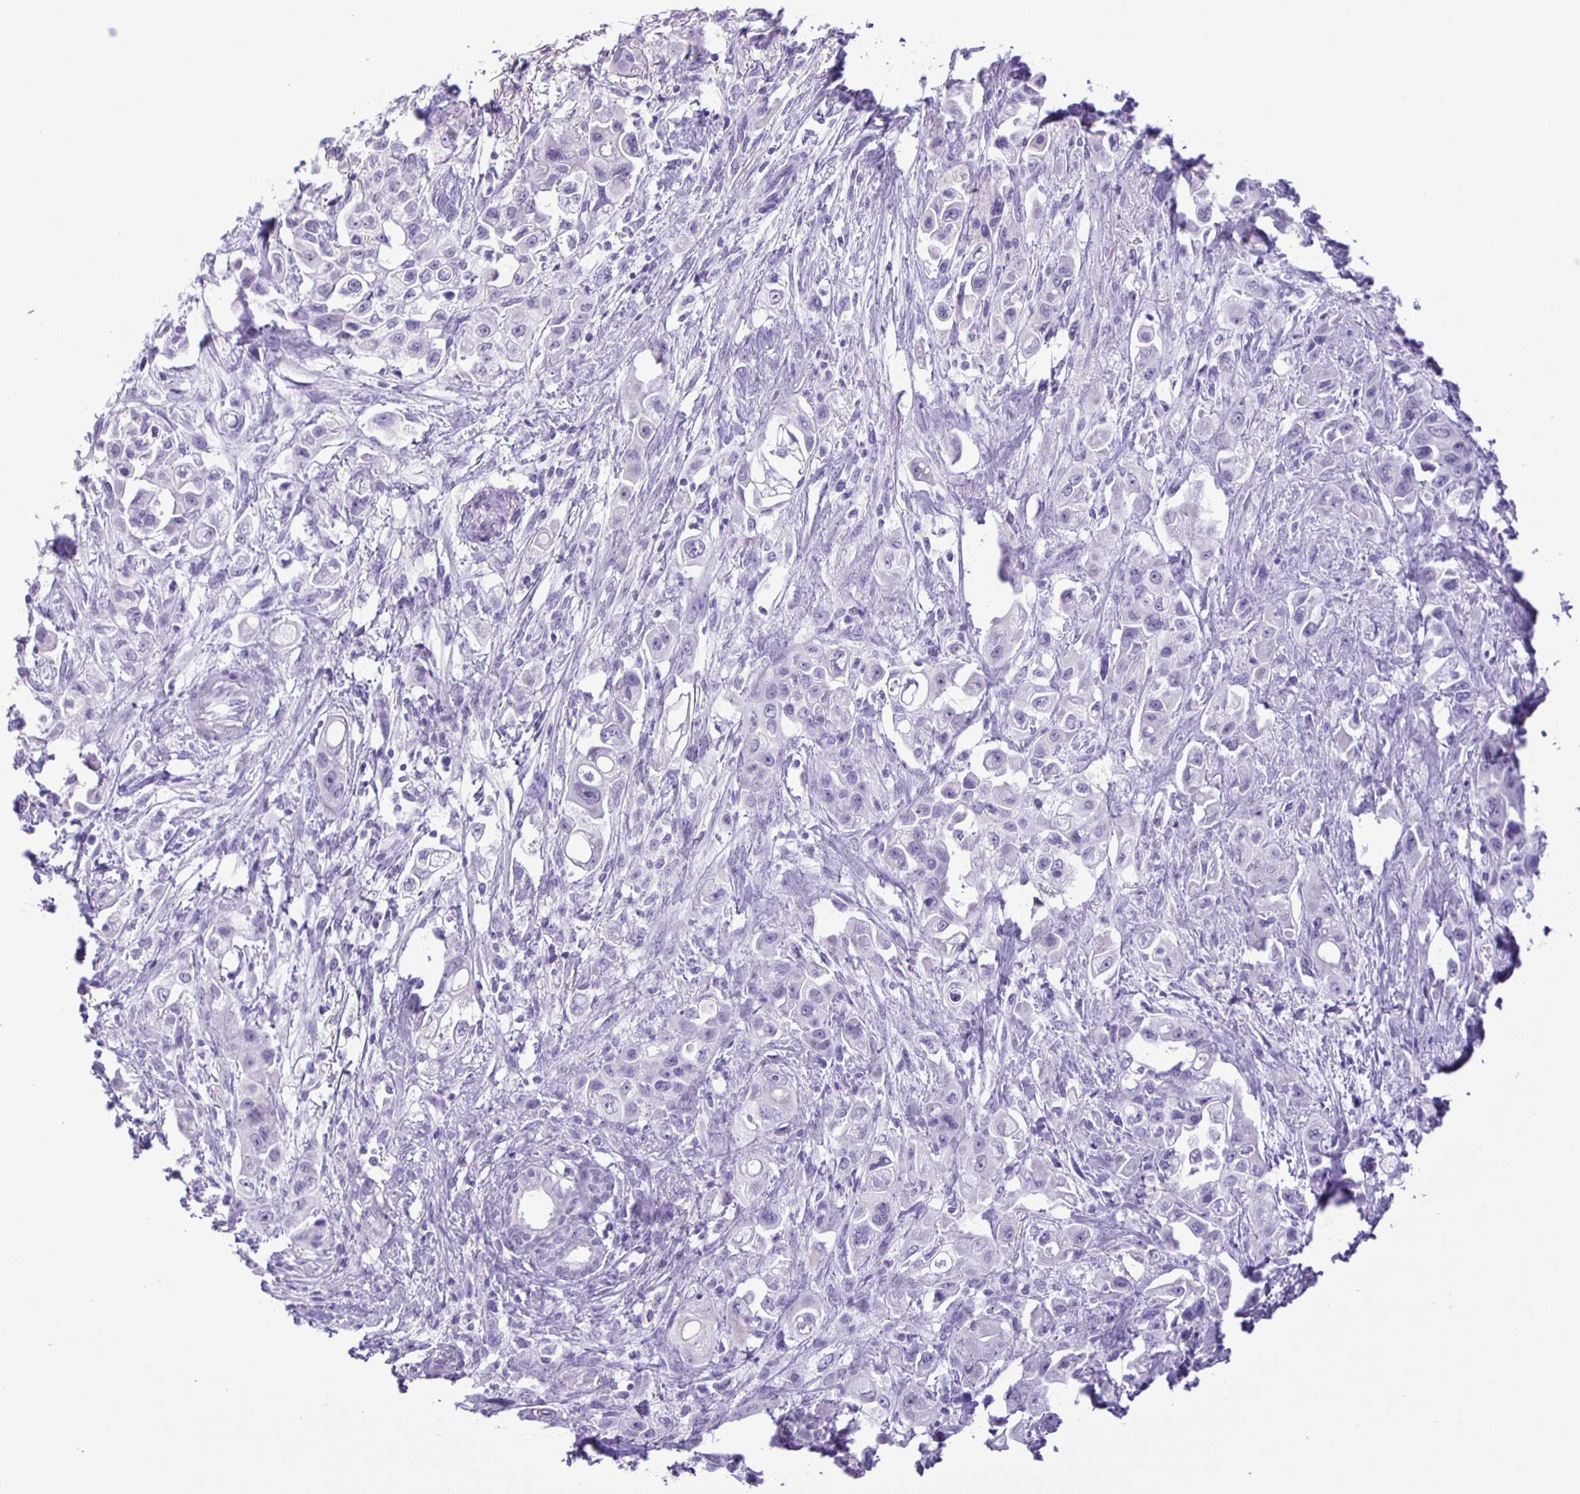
{"staining": {"intensity": "negative", "quantity": "none", "location": "none"}, "tissue": "pancreatic cancer", "cell_type": "Tumor cells", "image_type": "cancer", "snomed": [{"axis": "morphology", "description": "Adenocarcinoma, NOS"}, {"axis": "topography", "description": "Pancreas"}], "caption": "Immunohistochemistry histopathology image of neoplastic tissue: pancreatic cancer (adenocarcinoma) stained with DAB demonstrates no significant protein expression in tumor cells.", "gene": "EZHIP", "patient": {"sex": "female", "age": 66}}